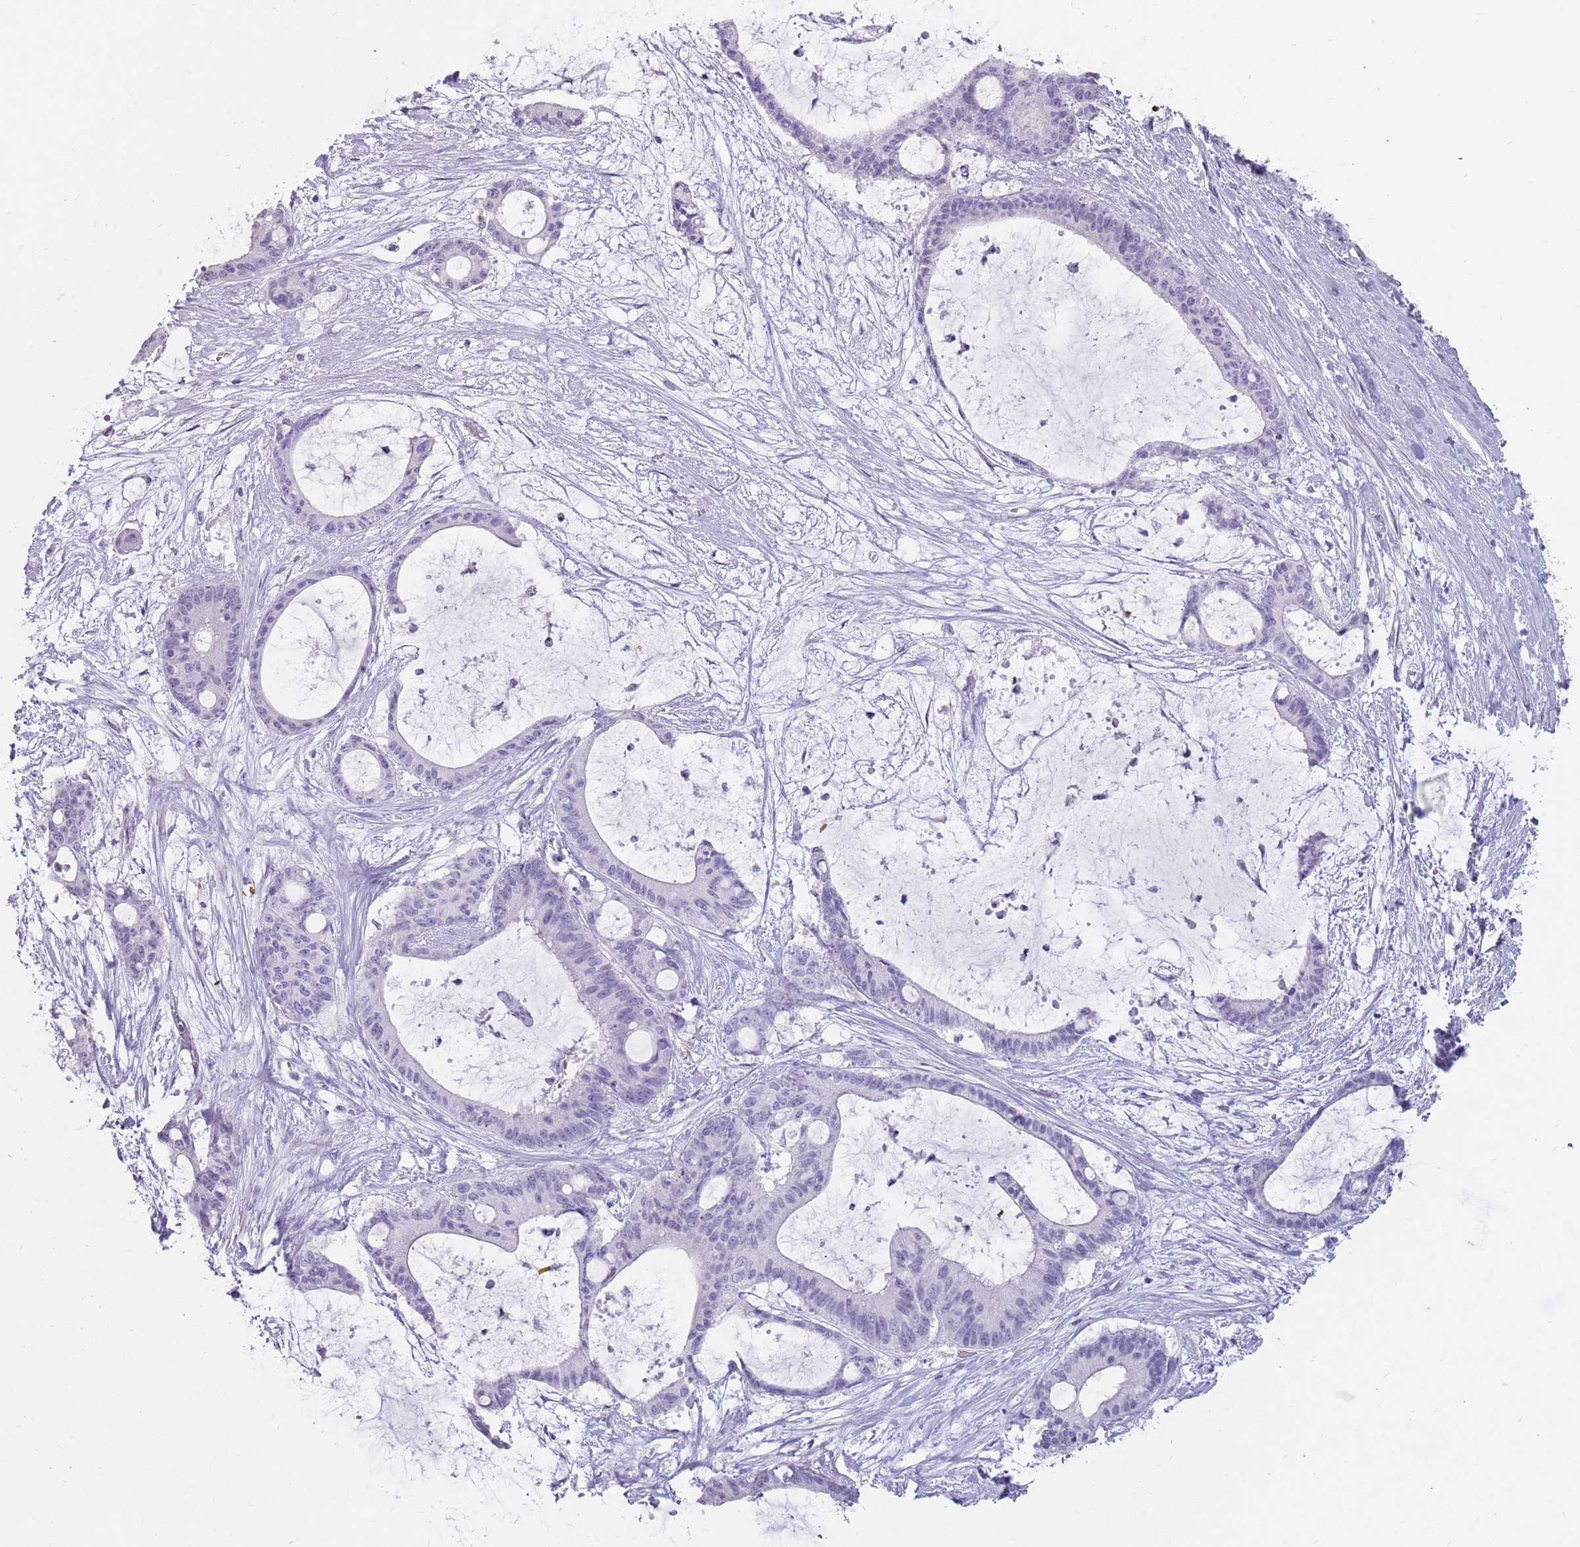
{"staining": {"intensity": "negative", "quantity": "none", "location": "none"}, "tissue": "liver cancer", "cell_type": "Tumor cells", "image_type": "cancer", "snomed": [{"axis": "morphology", "description": "Normal tissue, NOS"}, {"axis": "morphology", "description": "Cholangiocarcinoma"}, {"axis": "topography", "description": "Liver"}, {"axis": "topography", "description": "Peripheral nerve tissue"}], "caption": "Tumor cells are negative for brown protein staining in liver cancer (cholangiocarcinoma).", "gene": "DDX4", "patient": {"sex": "female", "age": 73}}